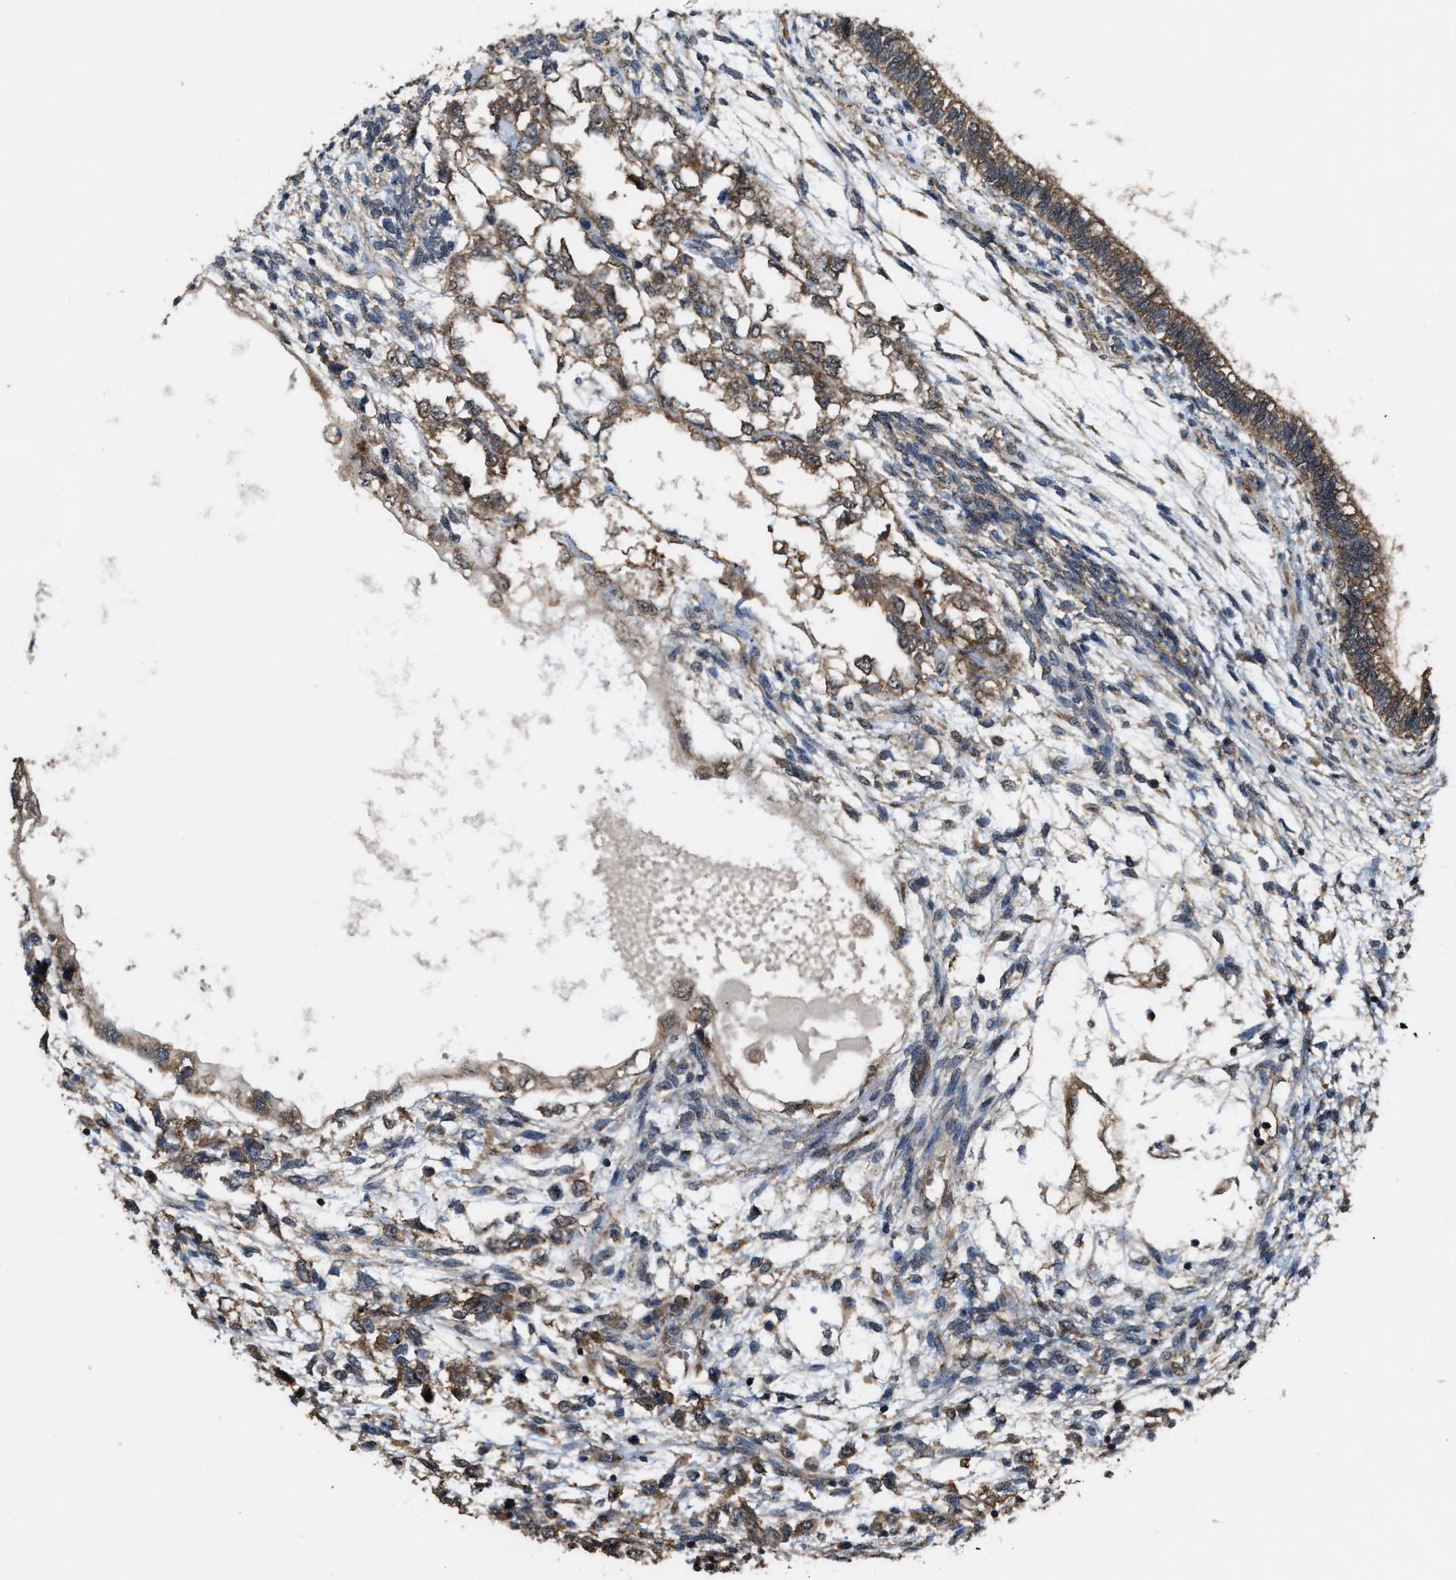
{"staining": {"intensity": "moderate", "quantity": ">75%", "location": "cytoplasmic/membranous"}, "tissue": "testis cancer", "cell_type": "Tumor cells", "image_type": "cancer", "snomed": [{"axis": "morphology", "description": "Seminoma, NOS"}, {"axis": "topography", "description": "Testis"}], "caption": "Testis cancer (seminoma) was stained to show a protein in brown. There is medium levels of moderate cytoplasmic/membranous positivity in about >75% of tumor cells. (Stains: DAB in brown, nuclei in blue, Microscopy: brightfield microscopy at high magnification).", "gene": "ARHGEF5", "patient": {"sex": "male", "age": 28}}